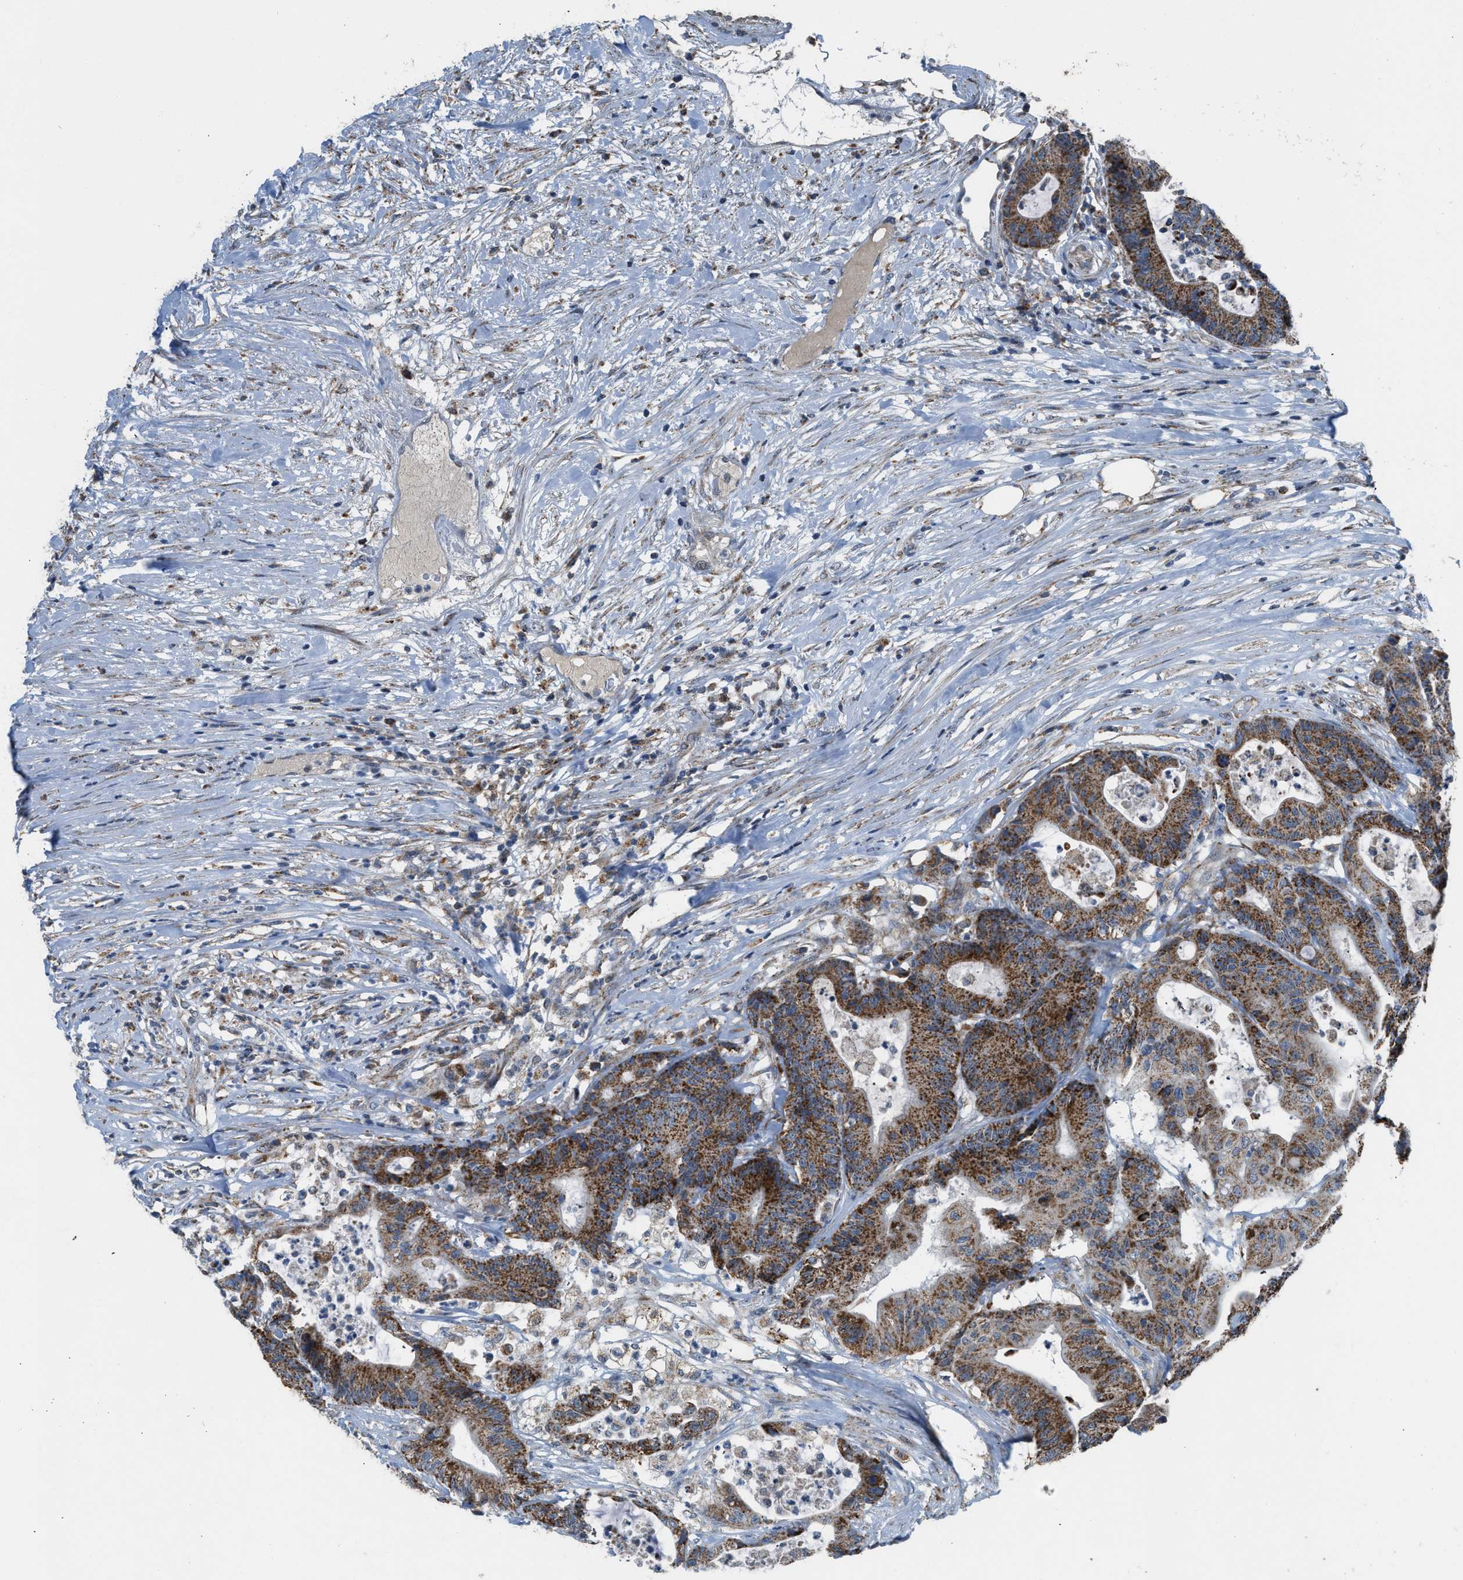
{"staining": {"intensity": "strong", "quantity": ">75%", "location": "cytoplasmic/membranous"}, "tissue": "colorectal cancer", "cell_type": "Tumor cells", "image_type": "cancer", "snomed": [{"axis": "morphology", "description": "Adenocarcinoma, NOS"}, {"axis": "topography", "description": "Colon"}], "caption": "Human adenocarcinoma (colorectal) stained with a brown dye demonstrates strong cytoplasmic/membranous positive expression in about >75% of tumor cells.", "gene": "SMIM20", "patient": {"sex": "female", "age": 84}}